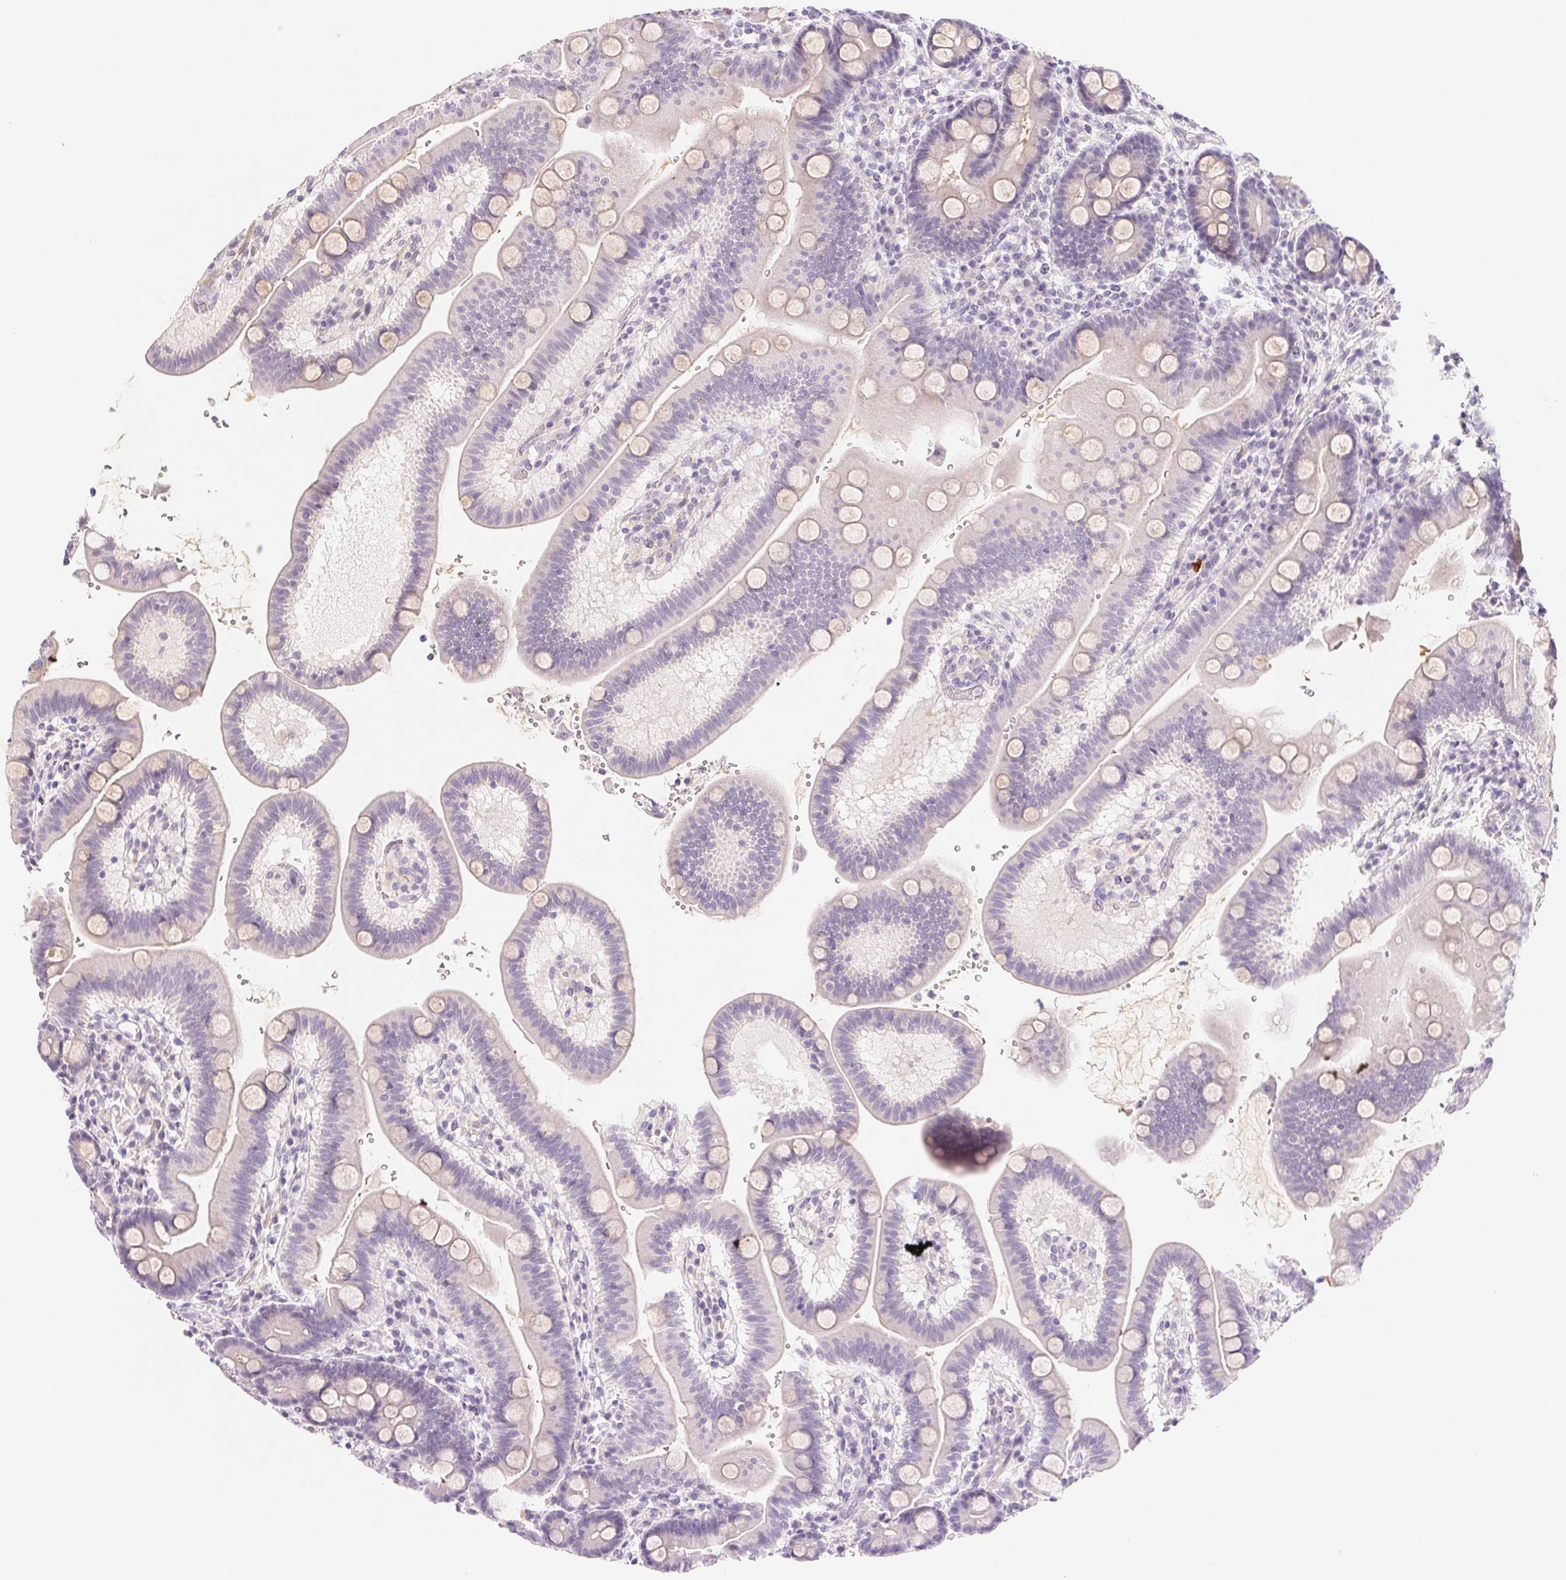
{"staining": {"intensity": "negative", "quantity": "none", "location": "none"}, "tissue": "duodenum", "cell_type": "Glandular cells", "image_type": "normal", "snomed": [{"axis": "morphology", "description": "Normal tissue, NOS"}, {"axis": "topography", "description": "Duodenum"}], "caption": "Image shows no protein positivity in glandular cells of unremarkable duodenum. Brightfield microscopy of immunohistochemistry stained with DAB (3,3'-diaminobenzidine) (brown) and hematoxylin (blue), captured at high magnification.", "gene": "MCOLN3", "patient": {"sex": "male", "age": 59}}